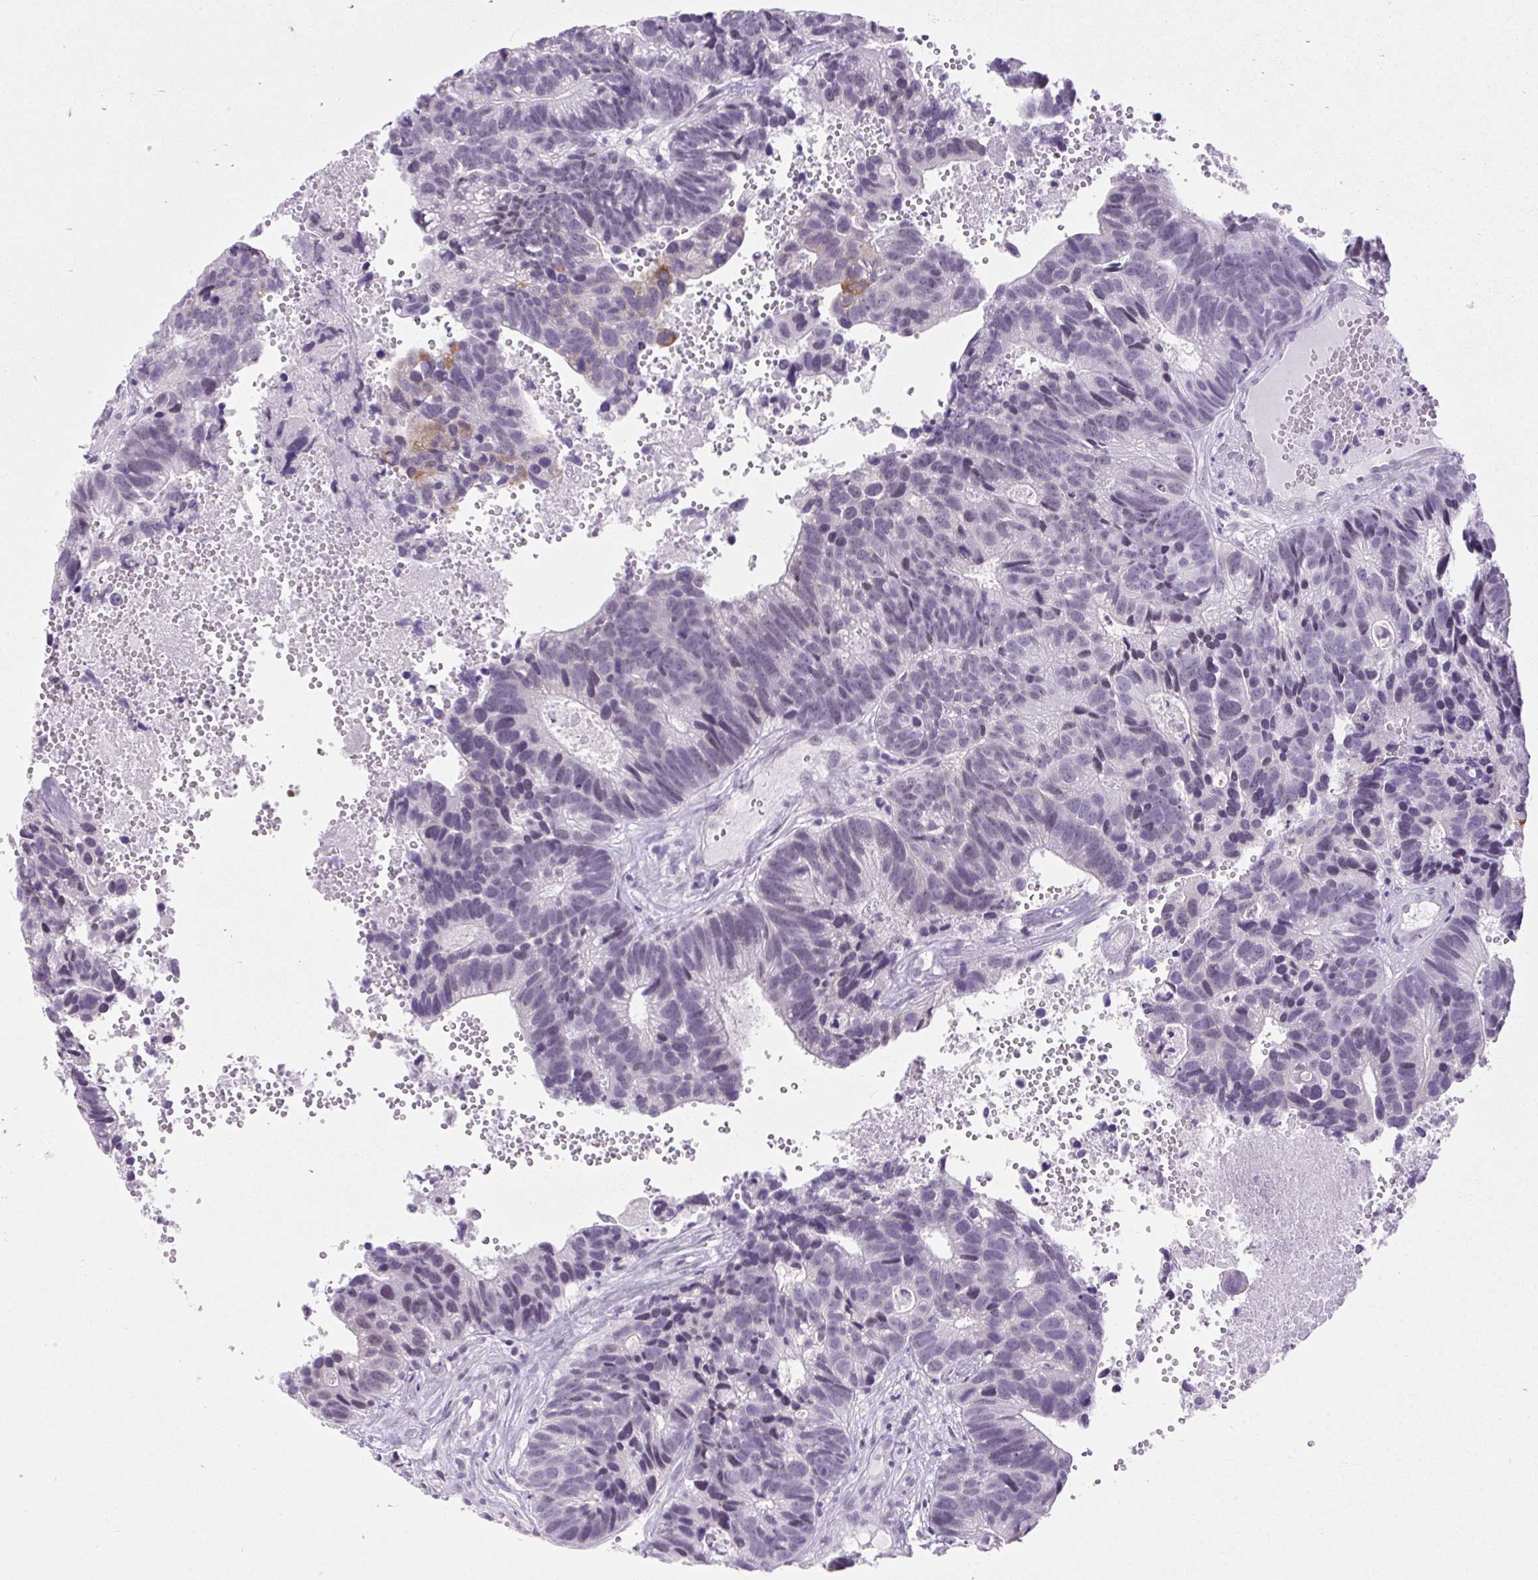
{"staining": {"intensity": "weak", "quantity": "<25%", "location": "cytoplasmic/membranous"}, "tissue": "head and neck cancer", "cell_type": "Tumor cells", "image_type": "cancer", "snomed": [{"axis": "morphology", "description": "Adenocarcinoma, NOS"}, {"axis": "topography", "description": "Head-Neck"}], "caption": "Head and neck adenocarcinoma was stained to show a protein in brown. There is no significant positivity in tumor cells.", "gene": "BCAS1", "patient": {"sex": "male", "age": 62}}